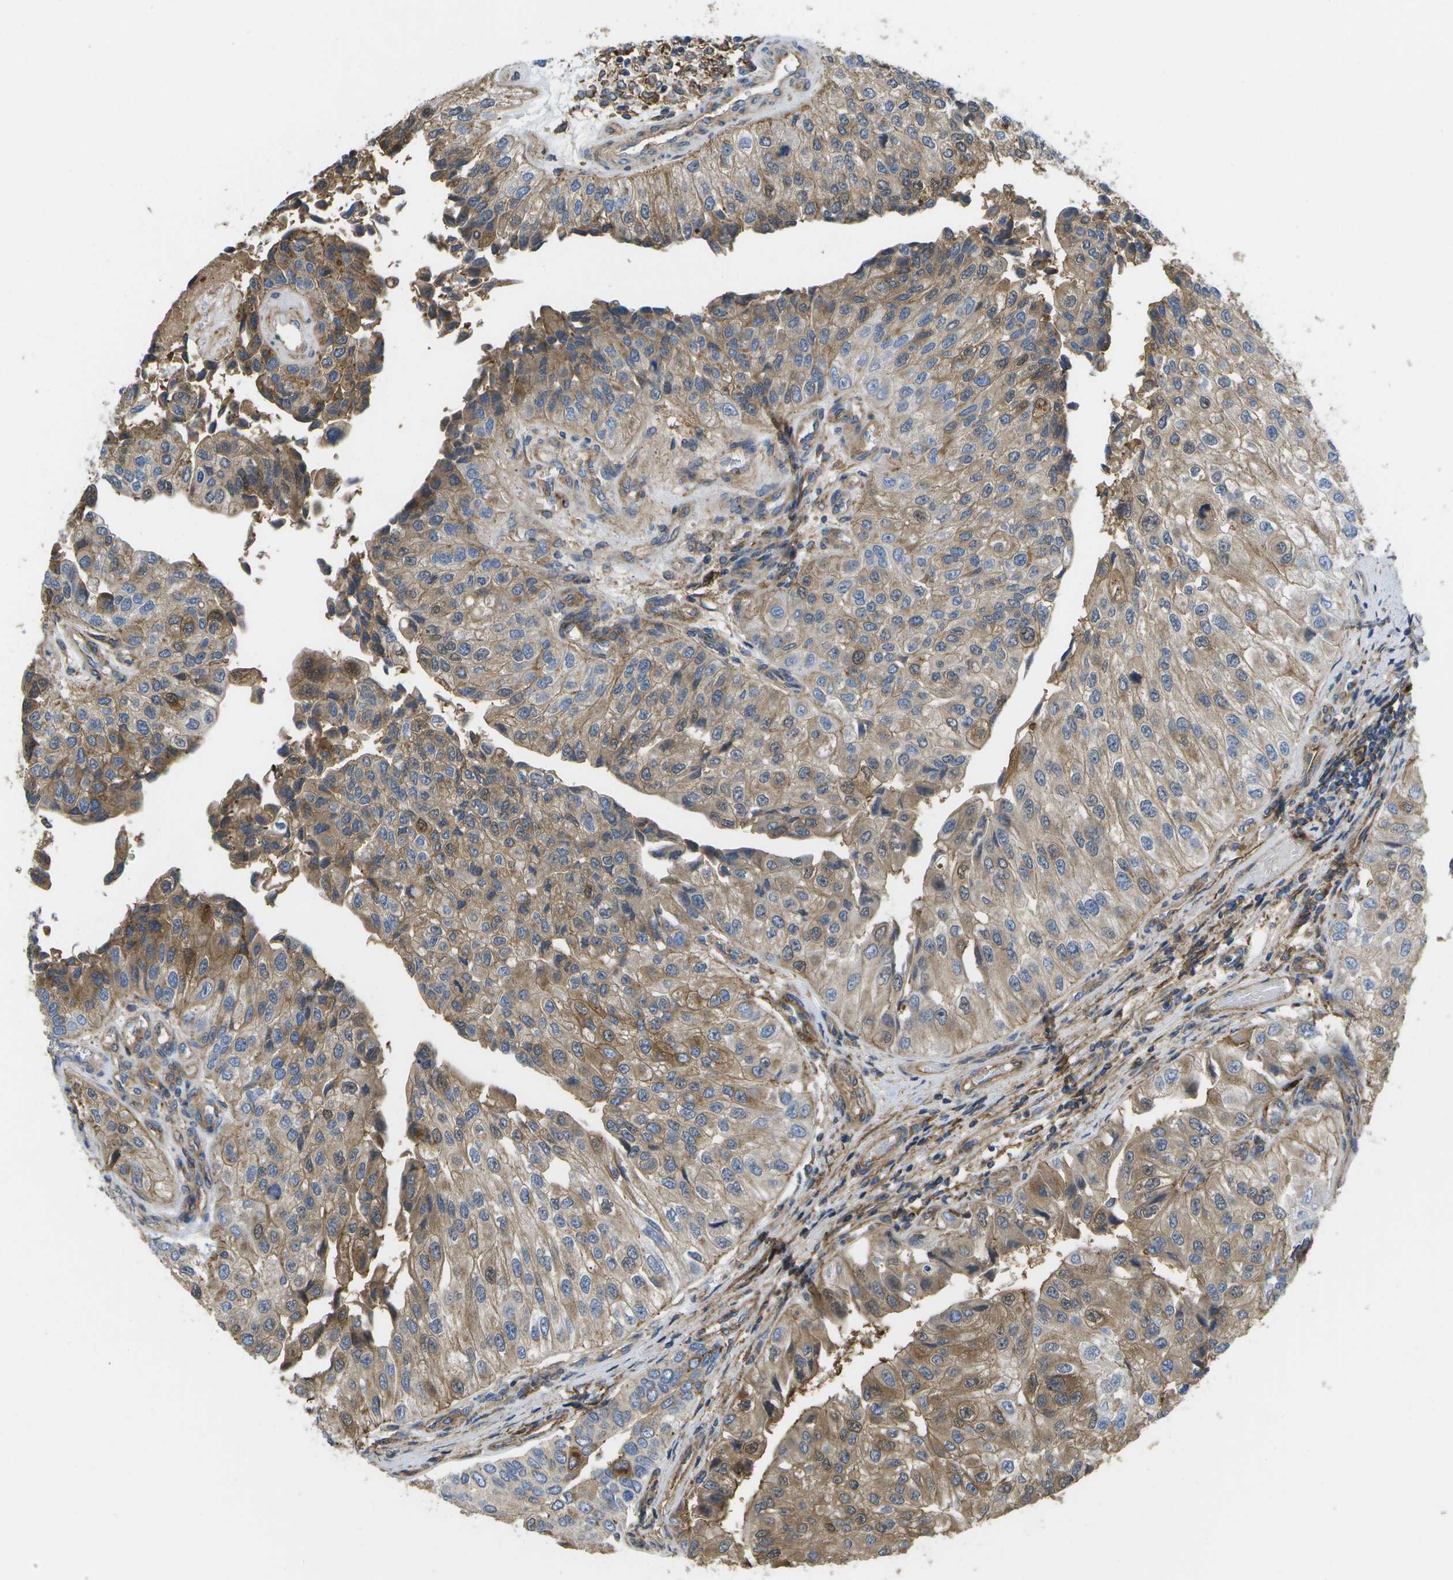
{"staining": {"intensity": "moderate", "quantity": ">75%", "location": "cytoplasmic/membranous"}, "tissue": "urothelial cancer", "cell_type": "Tumor cells", "image_type": "cancer", "snomed": [{"axis": "morphology", "description": "Urothelial carcinoma, High grade"}, {"axis": "topography", "description": "Kidney"}, {"axis": "topography", "description": "Urinary bladder"}], "caption": "Protein expression analysis of urothelial cancer reveals moderate cytoplasmic/membranous expression in approximately >75% of tumor cells.", "gene": "BST2", "patient": {"sex": "male", "age": 77}}